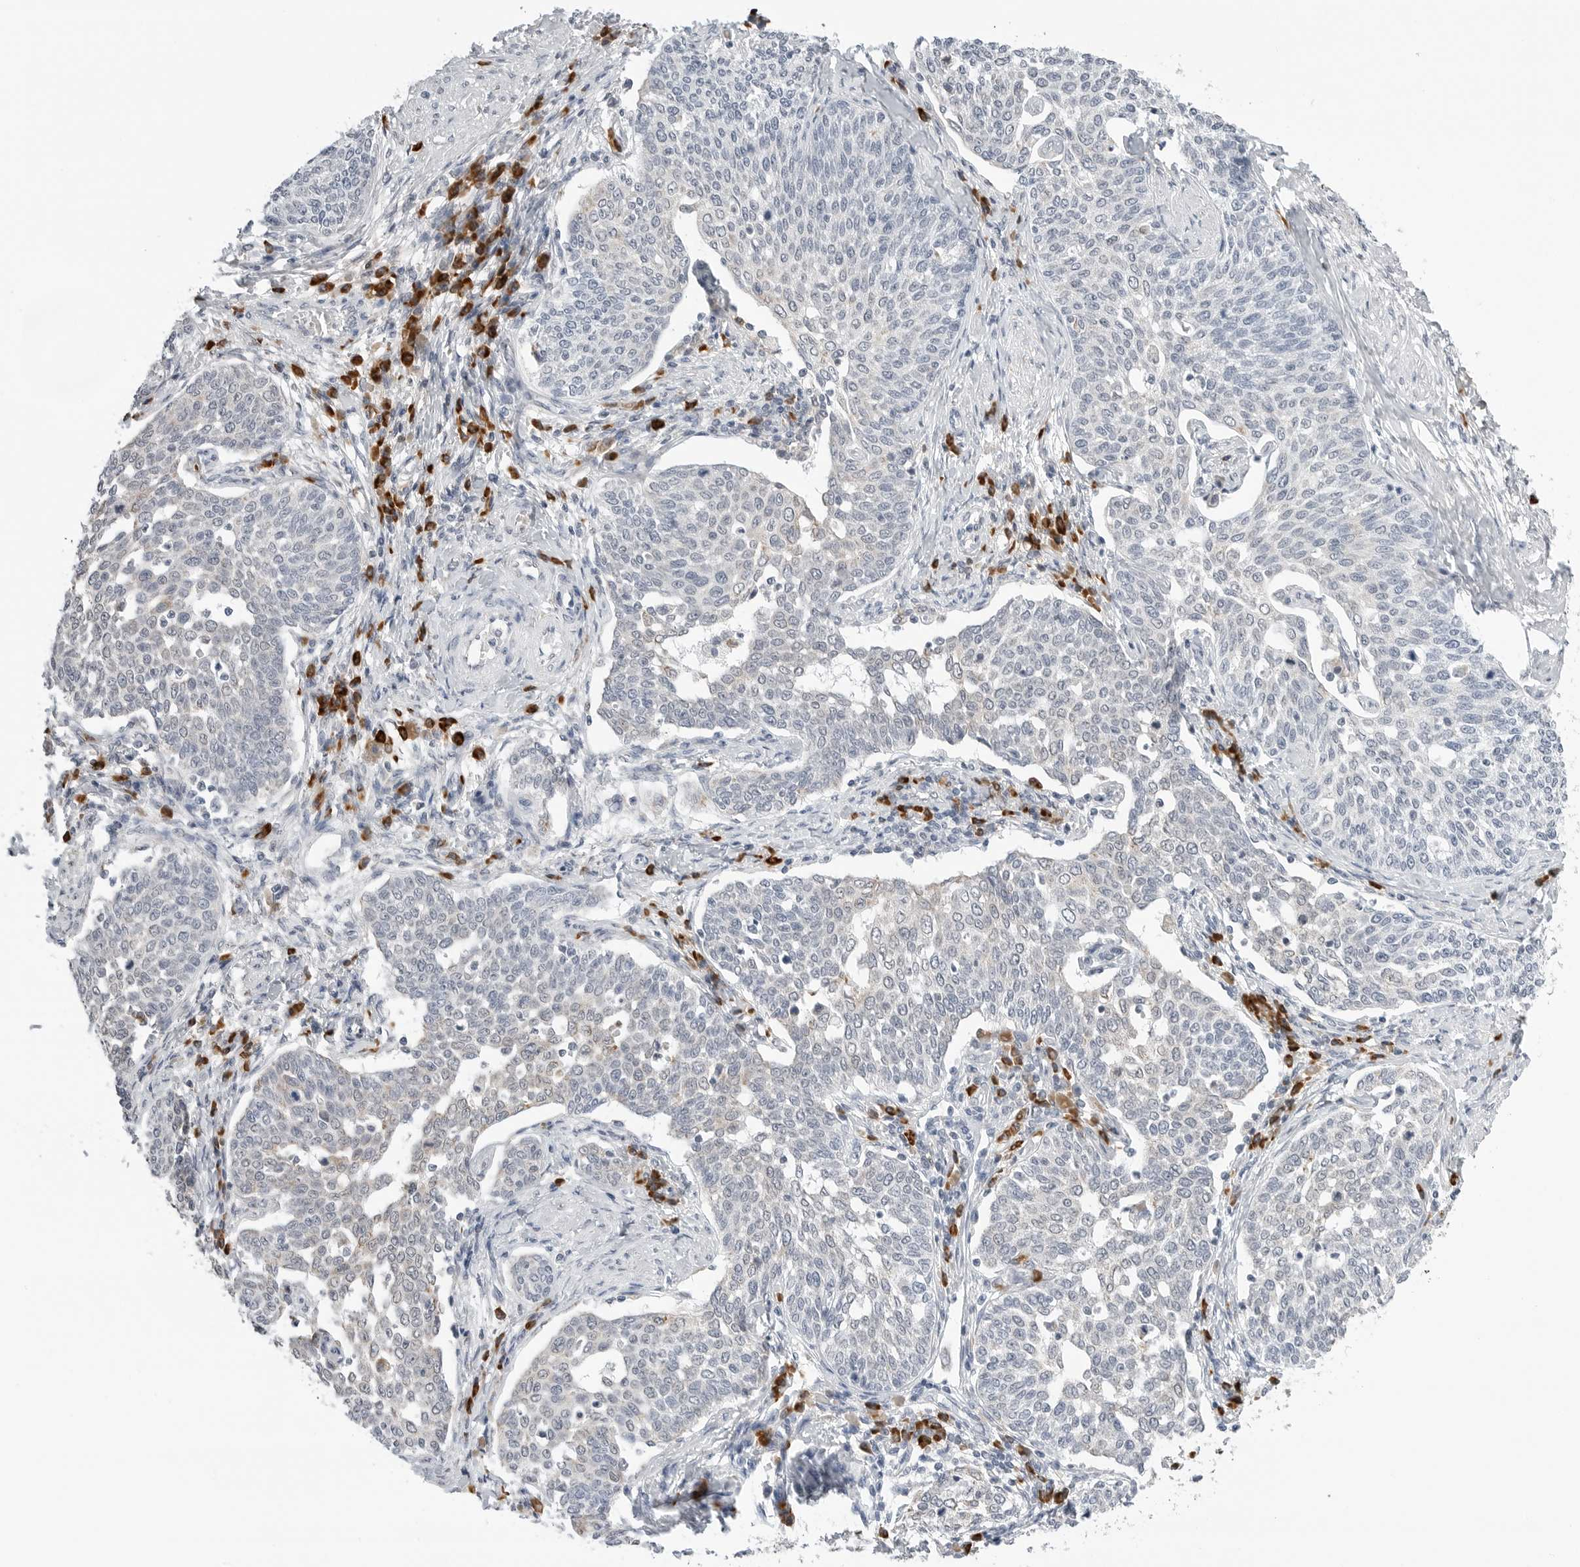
{"staining": {"intensity": "negative", "quantity": "none", "location": "none"}, "tissue": "cervical cancer", "cell_type": "Tumor cells", "image_type": "cancer", "snomed": [{"axis": "morphology", "description": "Squamous cell carcinoma, NOS"}, {"axis": "topography", "description": "Cervix"}], "caption": "A photomicrograph of human cervical cancer (squamous cell carcinoma) is negative for staining in tumor cells.", "gene": "RPN1", "patient": {"sex": "female", "age": 34}}